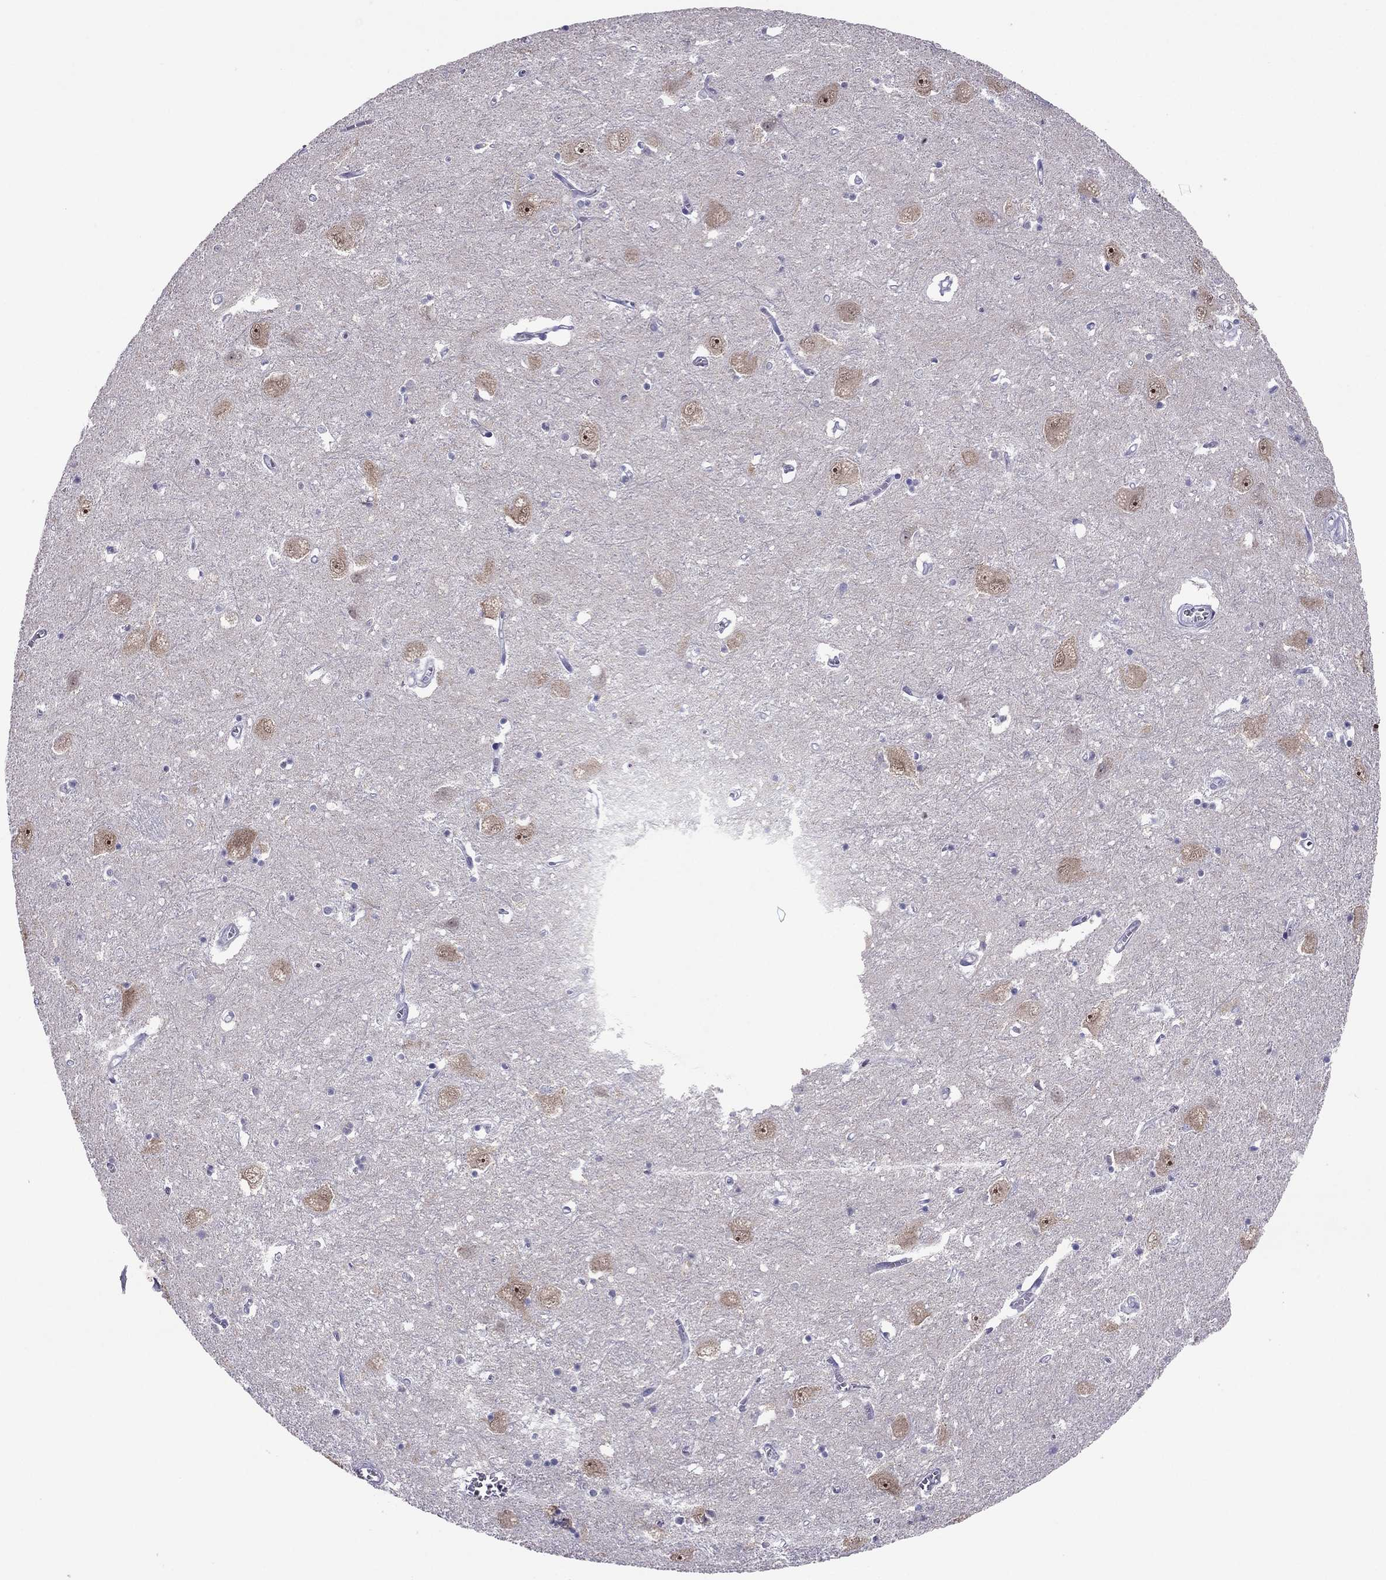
{"staining": {"intensity": "negative", "quantity": "none", "location": "none"}, "tissue": "caudate", "cell_type": "Glial cells", "image_type": "normal", "snomed": [{"axis": "morphology", "description": "Normal tissue, NOS"}, {"axis": "topography", "description": "Lateral ventricle wall"}], "caption": "An immunohistochemistry micrograph of benign caudate is shown. There is no staining in glial cells of caudate.", "gene": "RGS8", "patient": {"sex": "male", "age": 54}}